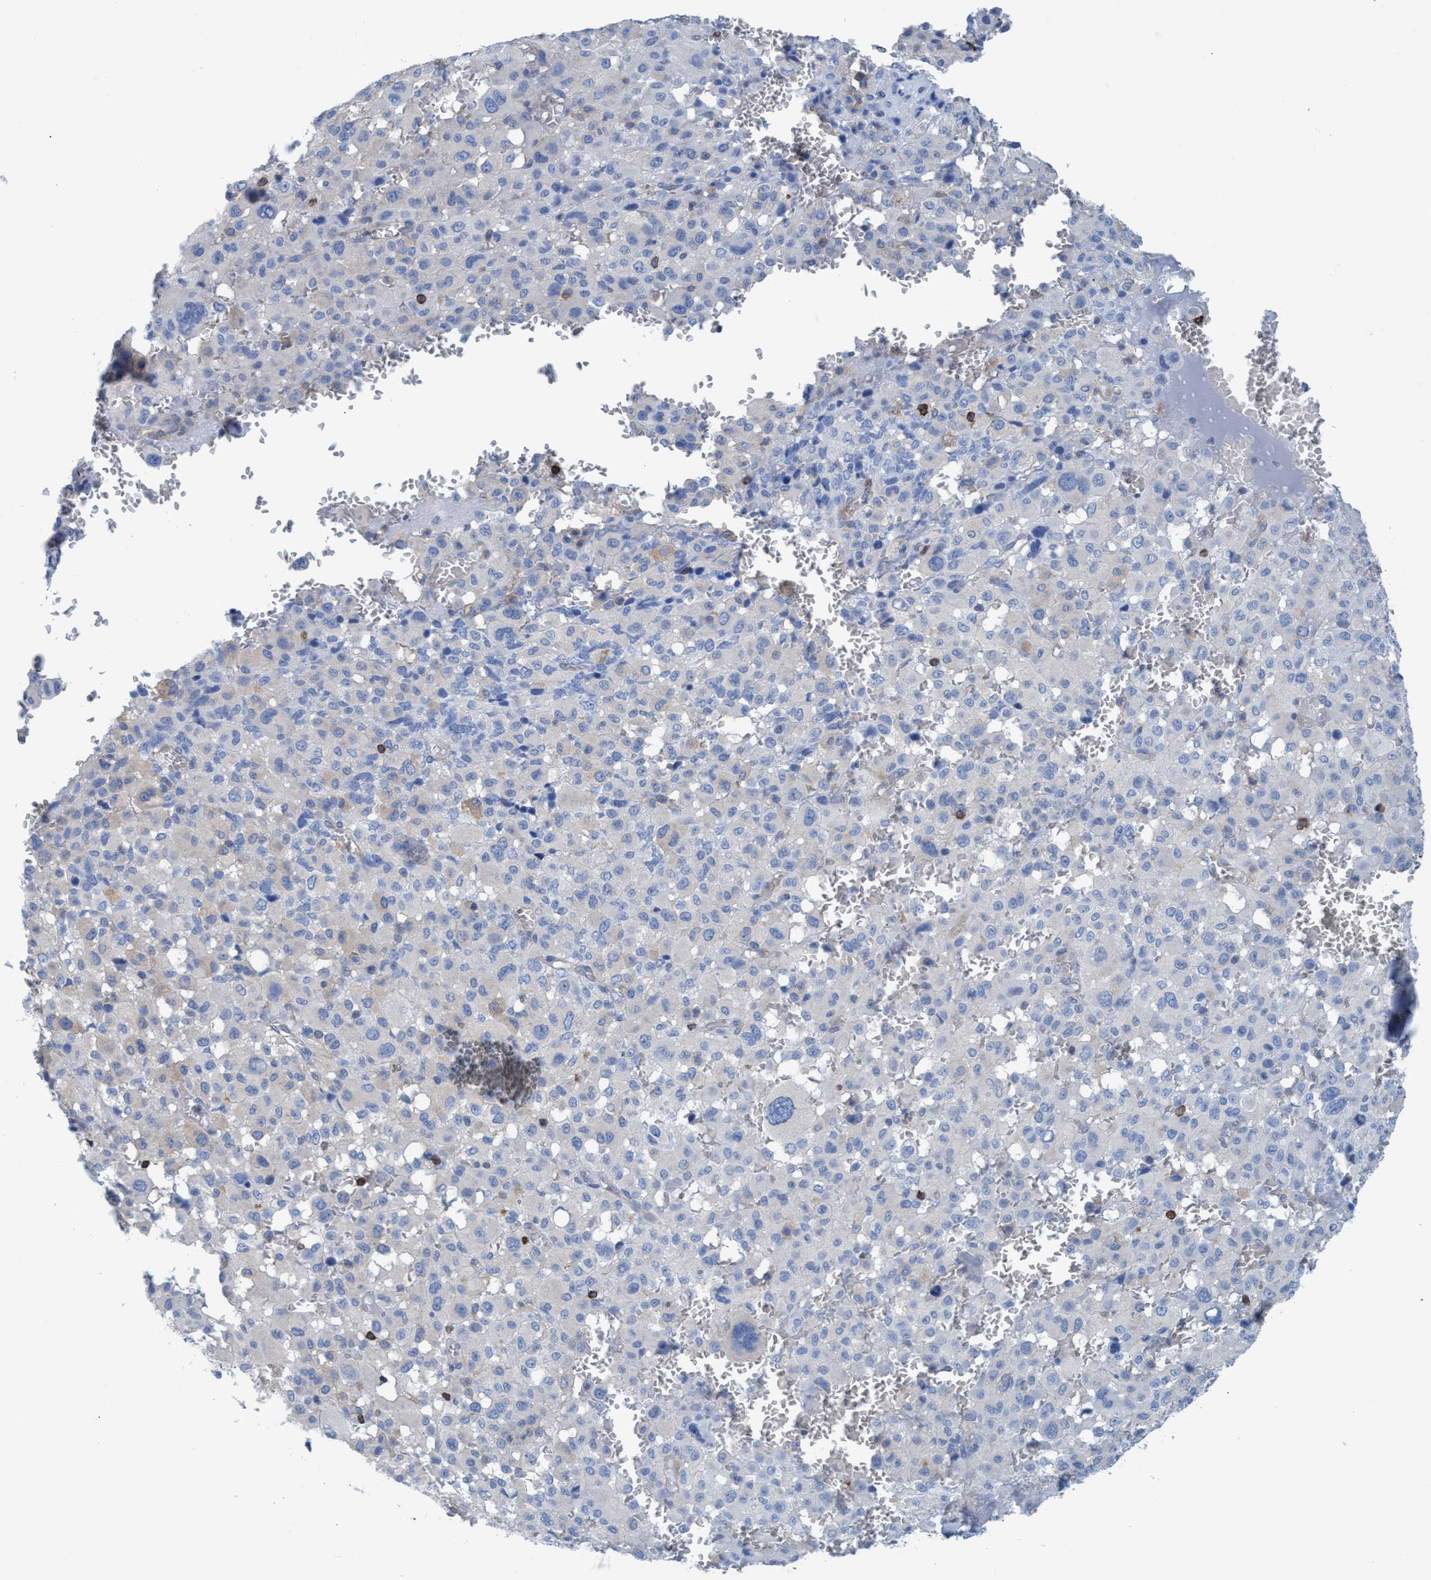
{"staining": {"intensity": "negative", "quantity": "none", "location": "none"}, "tissue": "melanoma", "cell_type": "Tumor cells", "image_type": "cancer", "snomed": [{"axis": "morphology", "description": "Malignant melanoma, Metastatic site"}, {"axis": "topography", "description": "Skin"}], "caption": "A high-resolution photomicrograph shows immunohistochemistry (IHC) staining of melanoma, which displays no significant positivity in tumor cells. (Immunohistochemistry (ihc), brightfield microscopy, high magnification).", "gene": "EZR", "patient": {"sex": "female", "age": 74}}